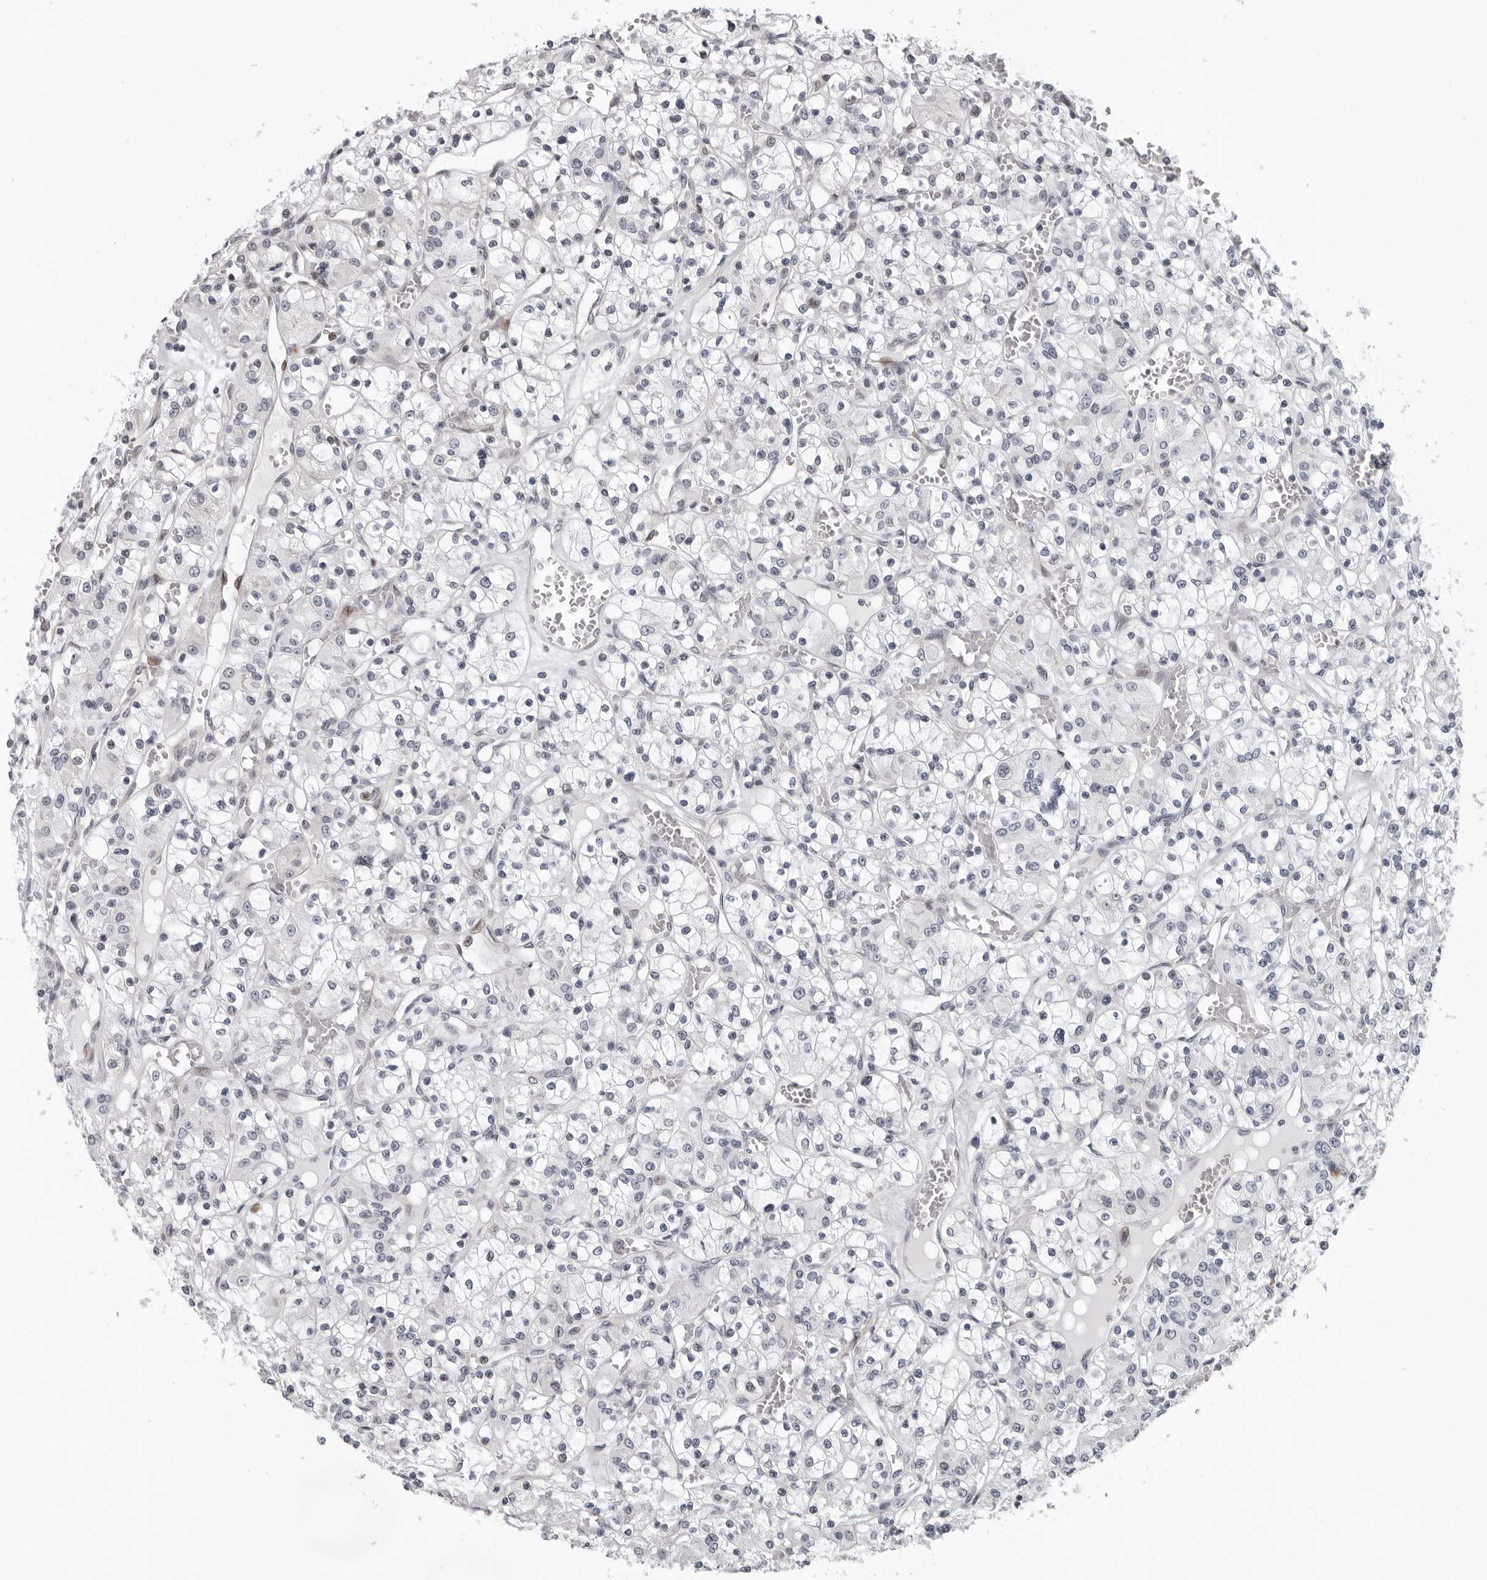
{"staining": {"intensity": "negative", "quantity": "none", "location": "none"}, "tissue": "renal cancer", "cell_type": "Tumor cells", "image_type": "cancer", "snomed": [{"axis": "morphology", "description": "Adenocarcinoma, NOS"}, {"axis": "topography", "description": "Kidney"}], "caption": "The immunohistochemistry micrograph has no significant expression in tumor cells of renal adenocarcinoma tissue. (DAB (3,3'-diaminobenzidine) IHC with hematoxylin counter stain).", "gene": "PIP4K2C", "patient": {"sex": "female", "age": 59}}